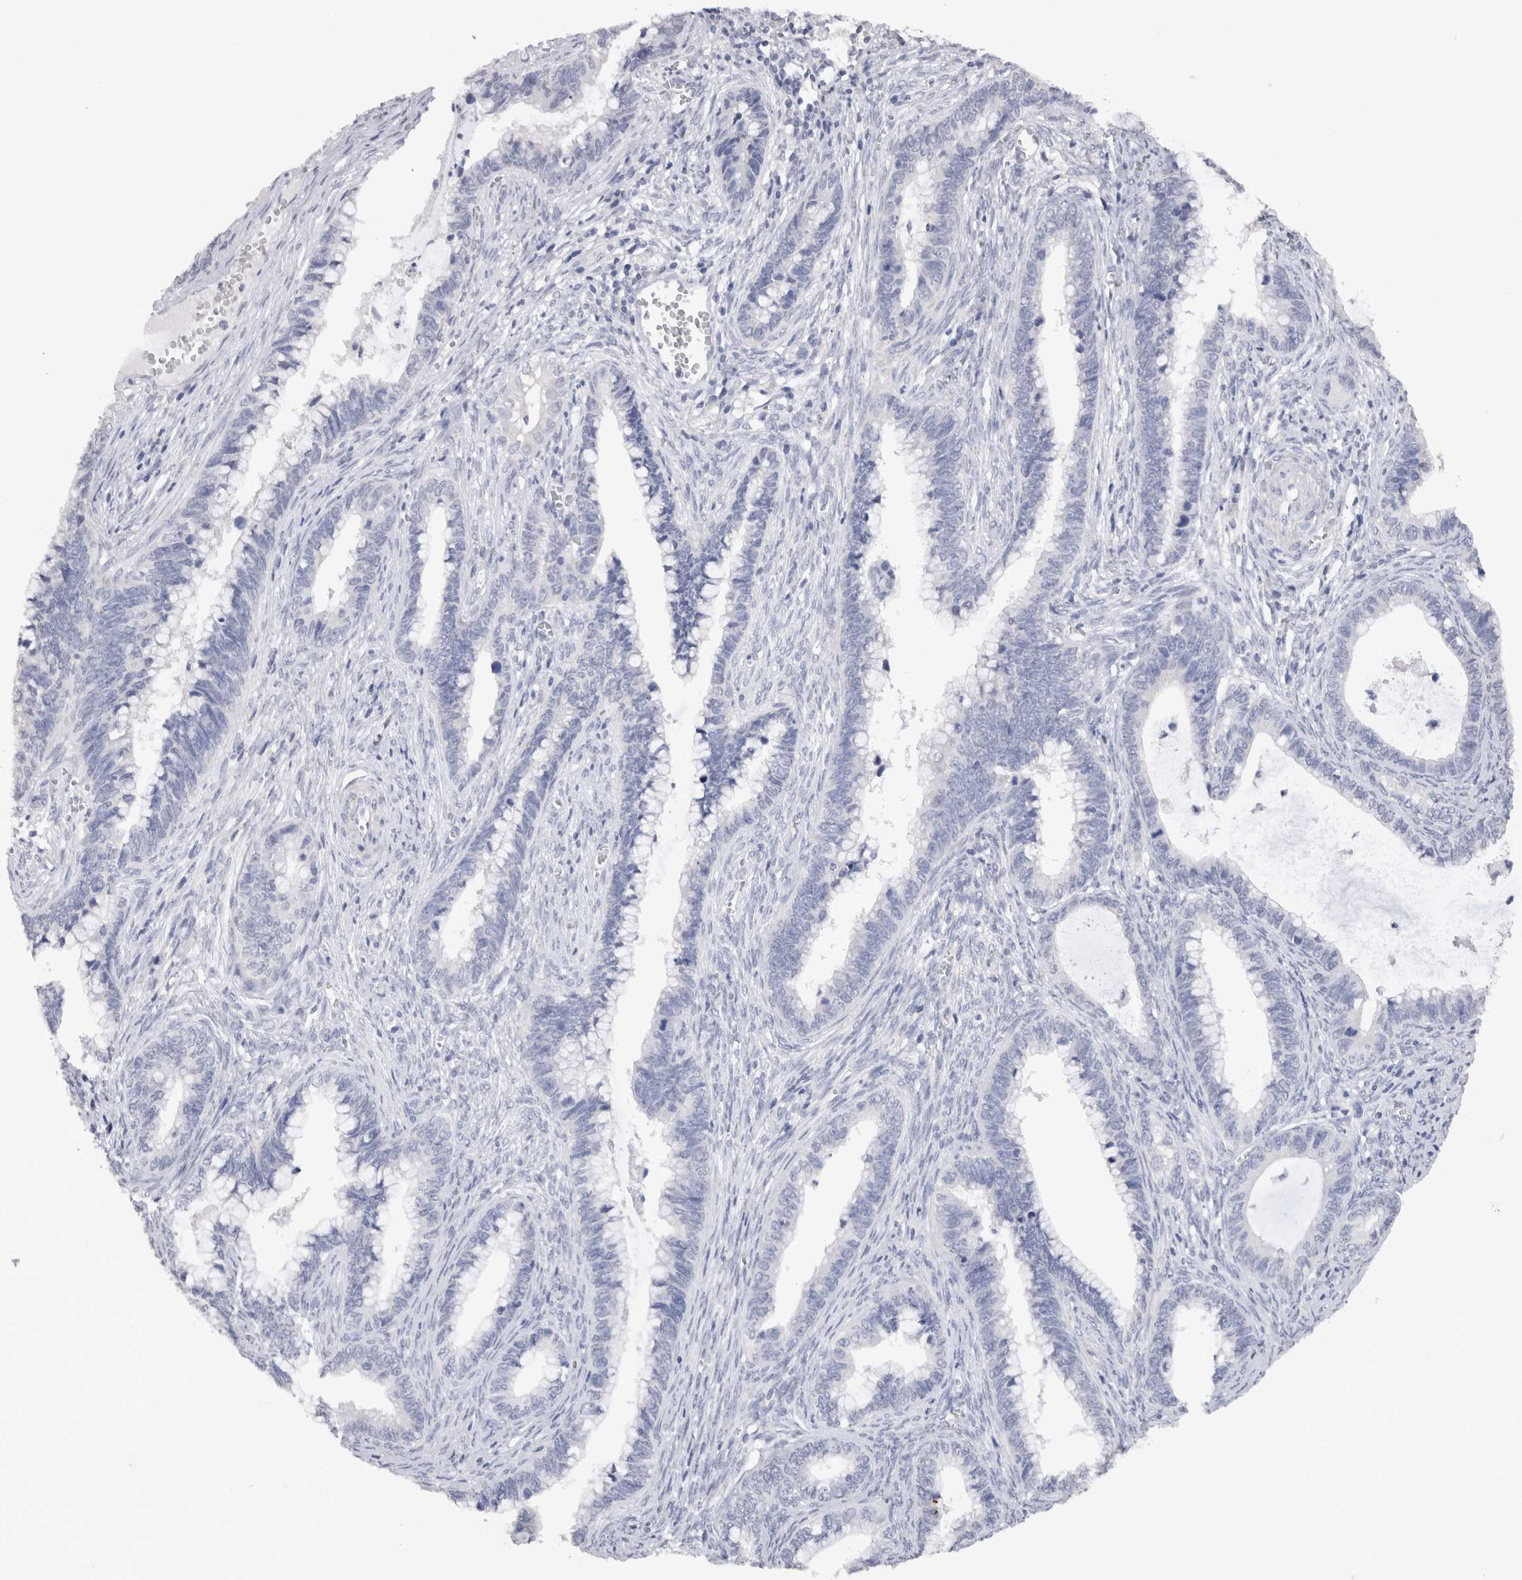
{"staining": {"intensity": "negative", "quantity": "none", "location": "none"}, "tissue": "cervical cancer", "cell_type": "Tumor cells", "image_type": "cancer", "snomed": [{"axis": "morphology", "description": "Adenocarcinoma, NOS"}, {"axis": "topography", "description": "Cervix"}], "caption": "This is a photomicrograph of immunohistochemistry staining of adenocarcinoma (cervical), which shows no staining in tumor cells.", "gene": "CDH6", "patient": {"sex": "female", "age": 44}}